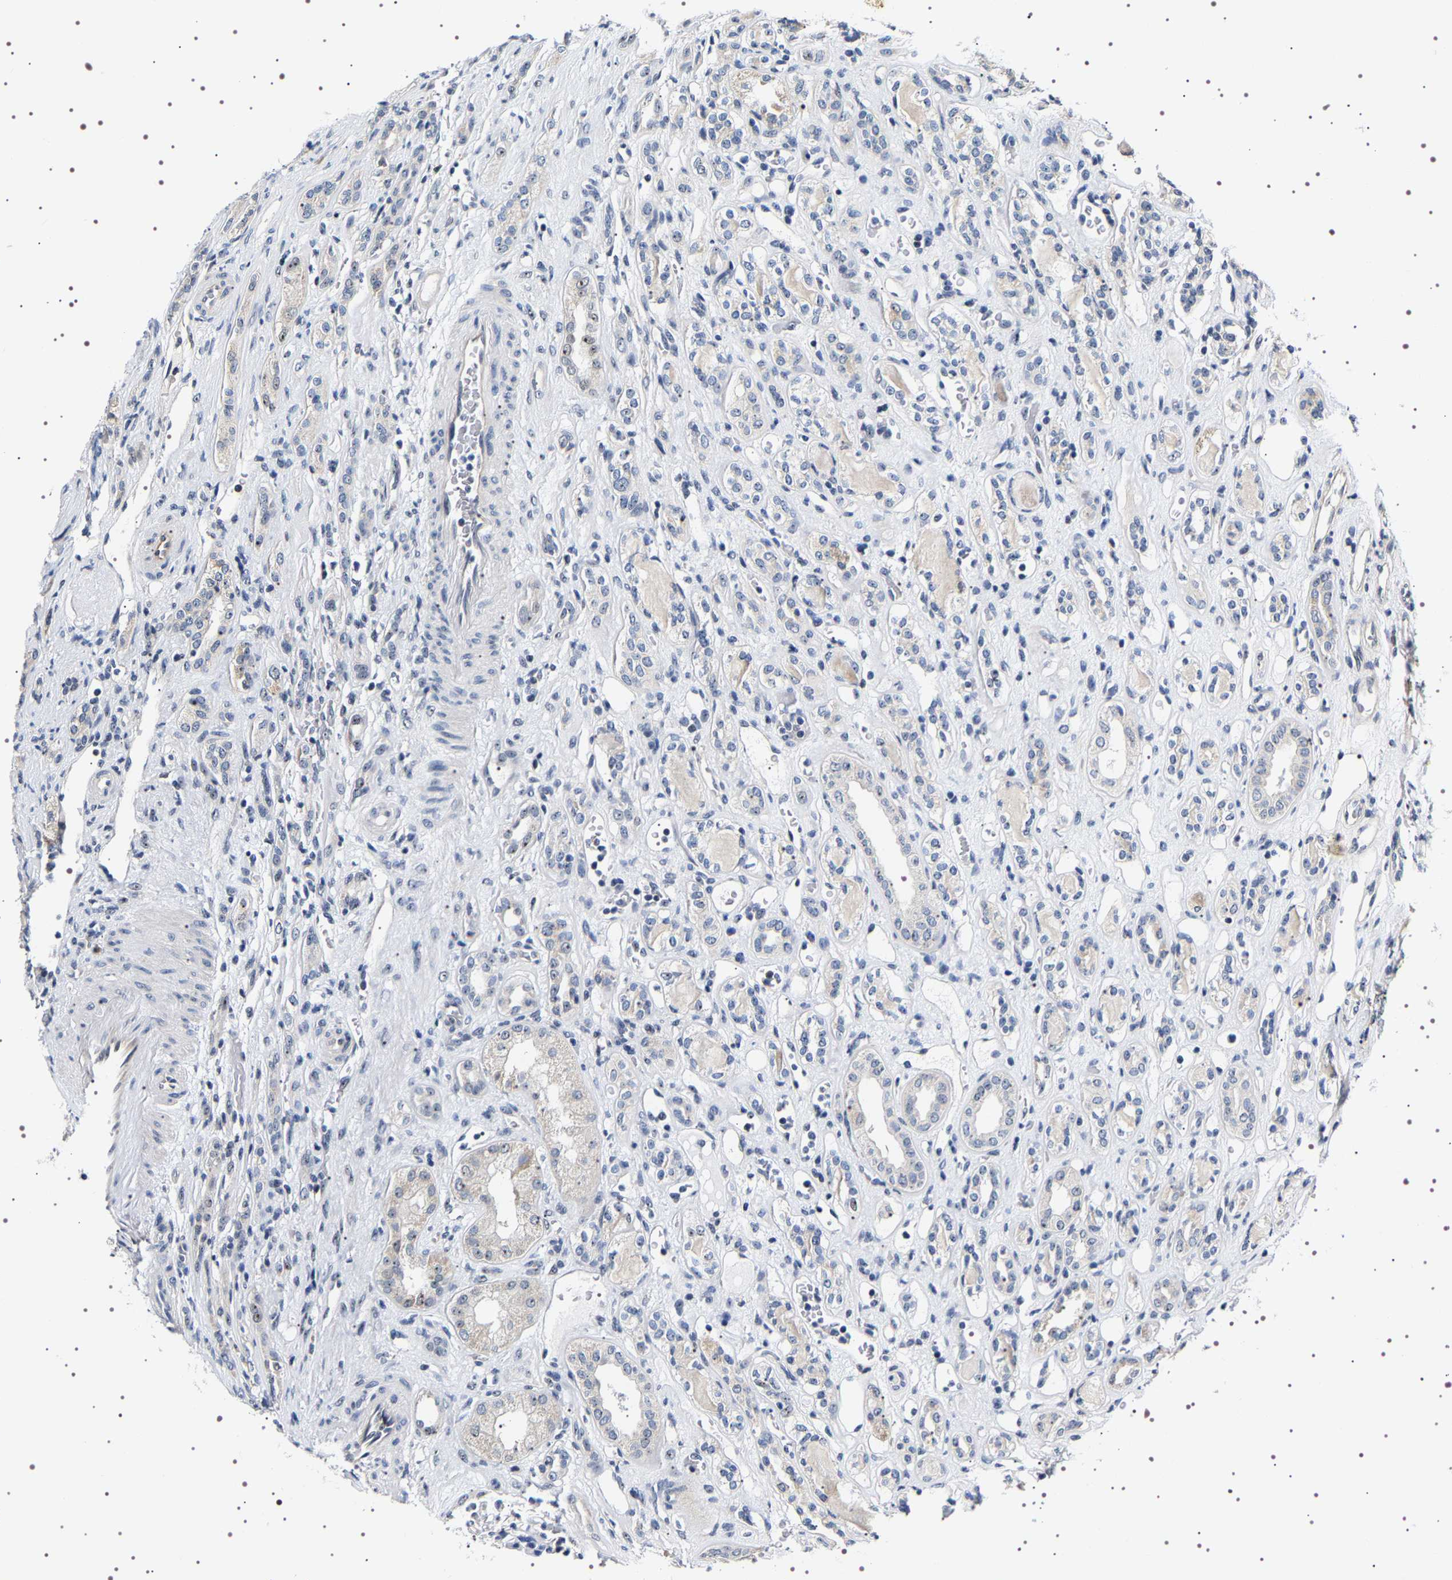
{"staining": {"intensity": "negative", "quantity": "none", "location": "none"}, "tissue": "renal cancer", "cell_type": "Tumor cells", "image_type": "cancer", "snomed": [{"axis": "morphology", "description": "Adenocarcinoma, NOS"}, {"axis": "topography", "description": "Kidney"}], "caption": "Immunohistochemistry (IHC) micrograph of adenocarcinoma (renal) stained for a protein (brown), which demonstrates no expression in tumor cells.", "gene": "GNL3", "patient": {"sex": "female", "age": 60}}